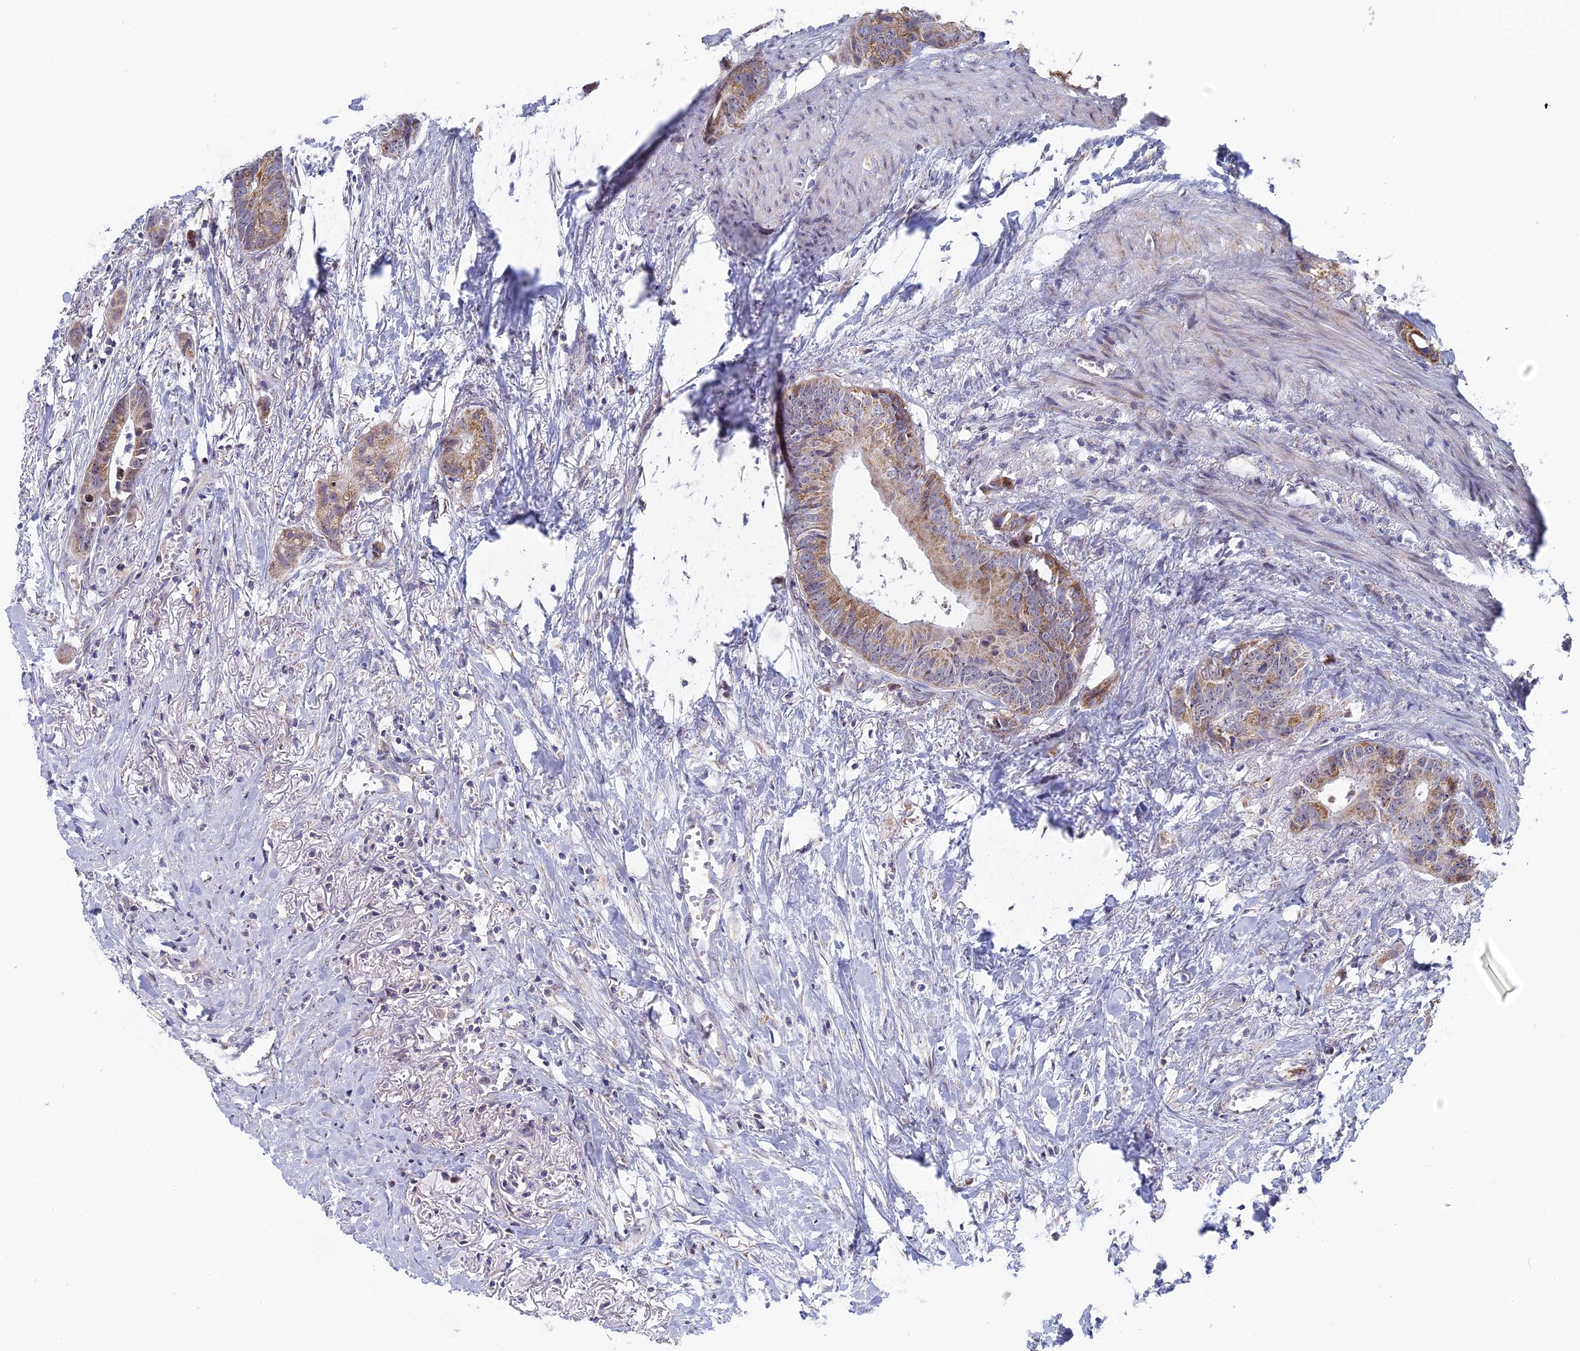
{"staining": {"intensity": "moderate", "quantity": "25%-75%", "location": "cytoplasmic/membranous"}, "tissue": "colorectal cancer", "cell_type": "Tumor cells", "image_type": "cancer", "snomed": [{"axis": "morphology", "description": "Adenocarcinoma, NOS"}, {"axis": "topography", "description": "Colon"}], "caption": "A histopathology image of human colorectal cancer stained for a protein demonstrates moderate cytoplasmic/membranous brown staining in tumor cells.", "gene": "DTWD1", "patient": {"sex": "female", "age": 57}}